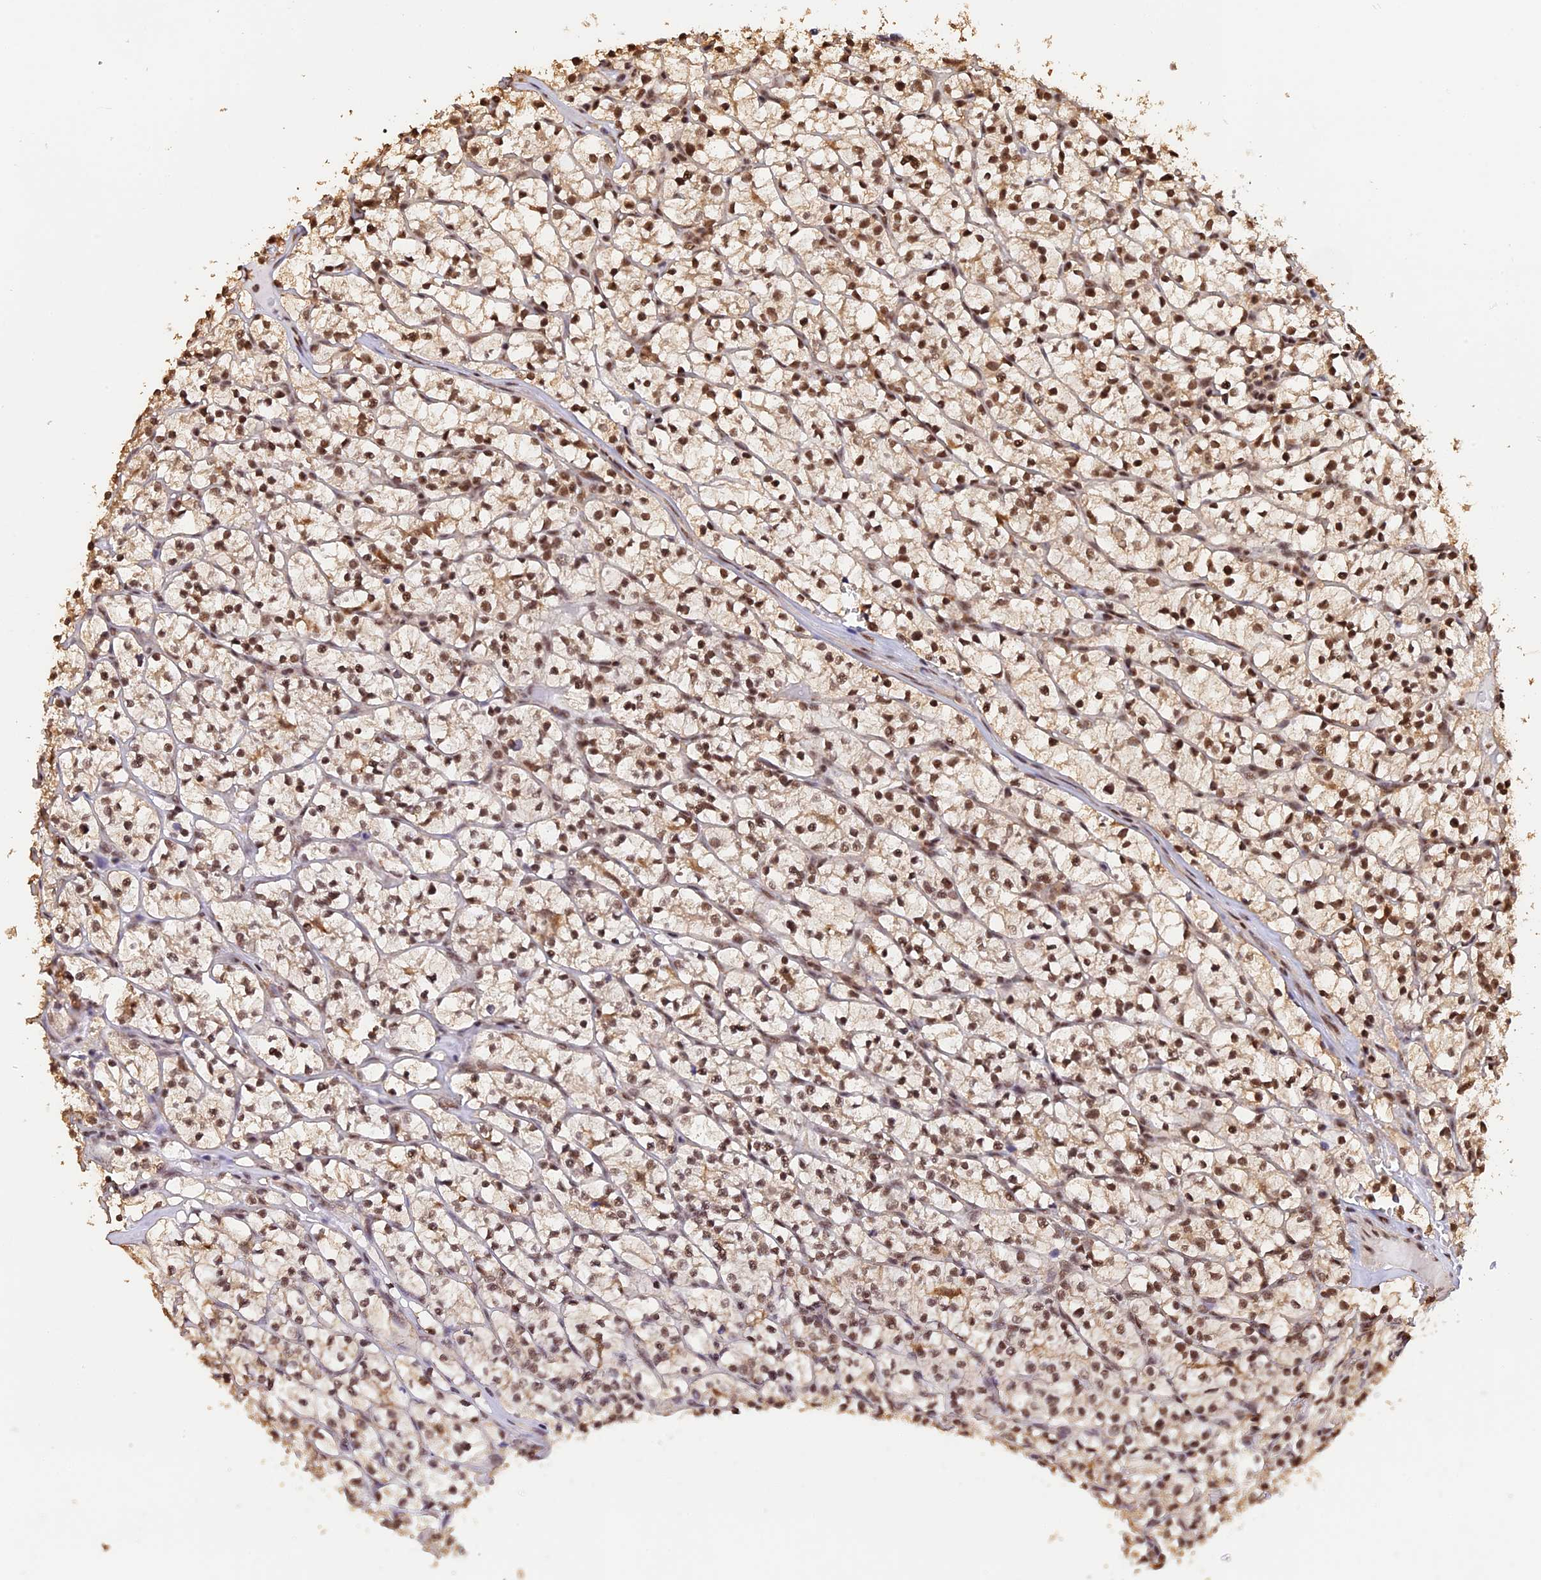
{"staining": {"intensity": "moderate", "quantity": ">75%", "location": "nuclear"}, "tissue": "renal cancer", "cell_type": "Tumor cells", "image_type": "cancer", "snomed": [{"axis": "morphology", "description": "Adenocarcinoma, NOS"}, {"axis": "topography", "description": "Kidney"}], "caption": "Immunohistochemical staining of adenocarcinoma (renal) displays medium levels of moderate nuclear protein staining in approximately >75% of tumor cells. (DAB = brown stain, brightfield microscopy at high magnification).", "gene": "THAP11", "patient": {"sex": "female", "age": 64}}